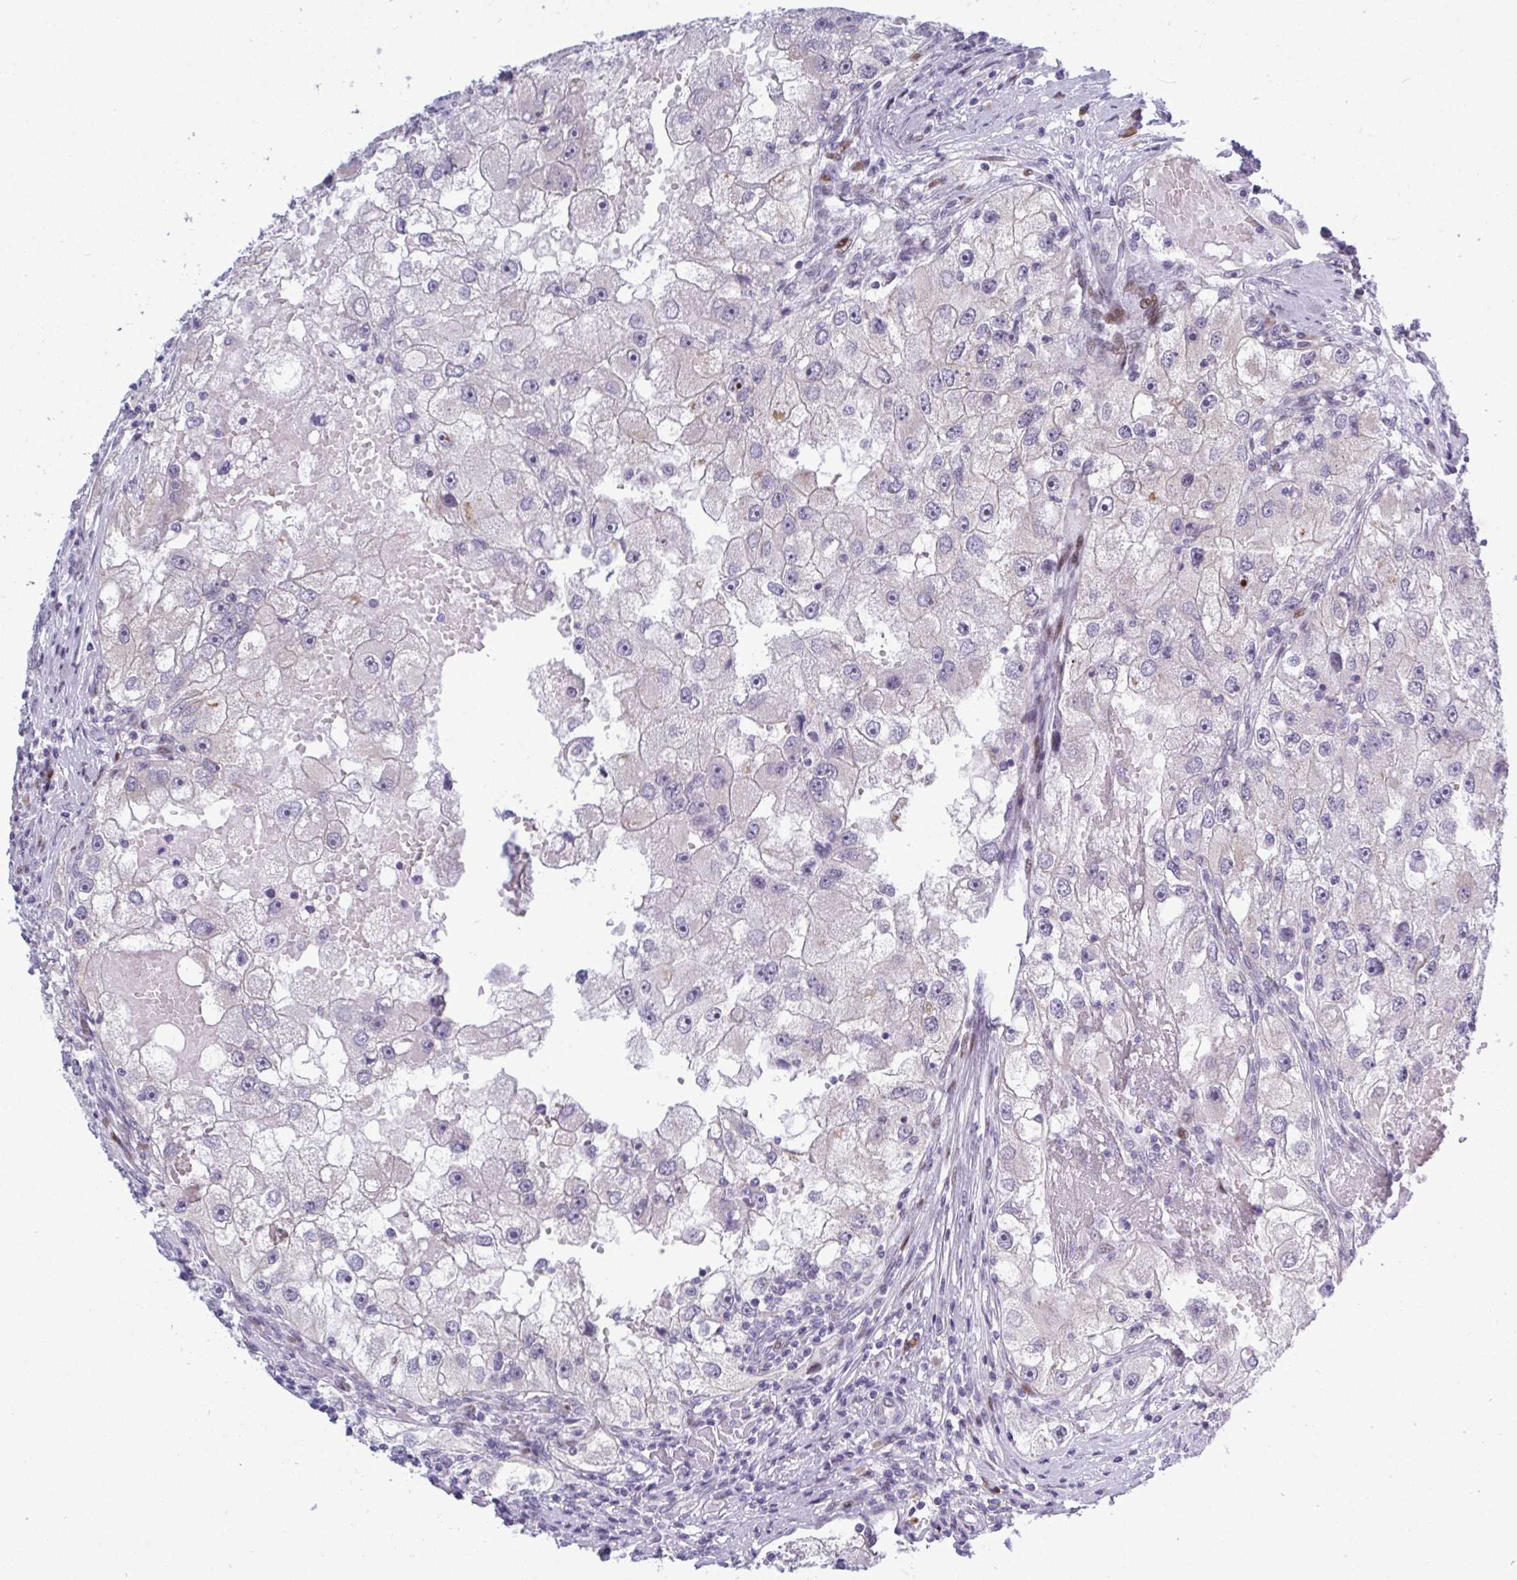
{"staining": {"intensity": "negative", "quantity": "none", "location": "none"}, "tissue": "renal cancer", "cell_type": "Tumor cells", "image_type": "cancer", "snomed": [{"axis": "morphology", "description": "Adenocarcinoma, NOS"}, {"axis": "topography", "description": "Kidney"}], "caption": "Adenocarcinoma (renal) stained for a protein using immunohistochemistry demonstrates no positivity tumor cells.", "gene": "TAB1", "patient": {"sex": "male", "age": 63}}